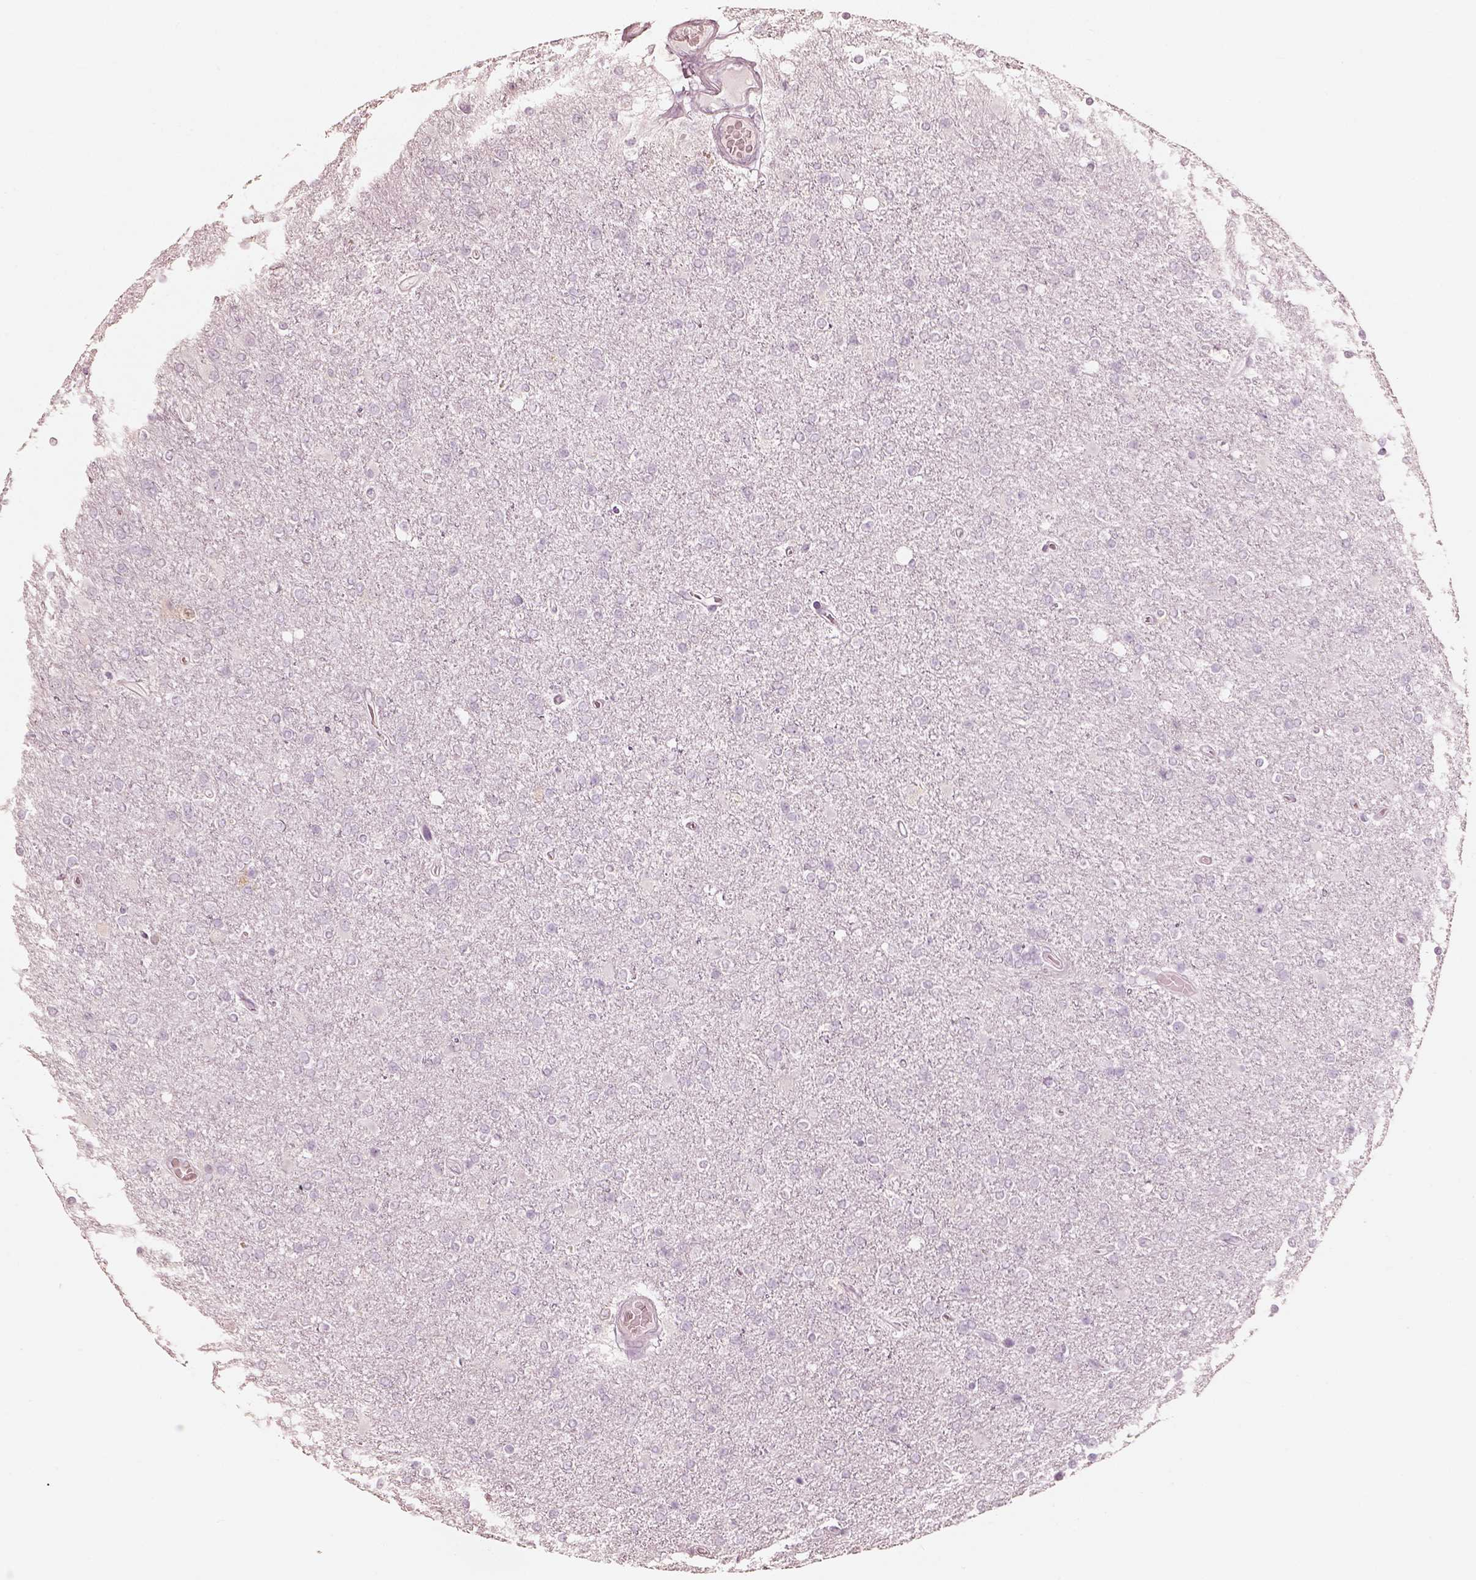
{"staining": {"intensity": "negative", "quantity": "none", "location": "none"}, "tissue": "glioma", "cell_type": "Tumor cells", "image_type": "cancer", "snomed": [{"axis": "morphology", "description": "Glioma, malignant, High grade"}, {"axis": "topography", "description": "Cerebral cortex"}], "caption": "An image of glioma stained for a protein shows no brown staining in tumor cells.", "gene": "WLS", "patient": {"sex": "male", "age": 70}}